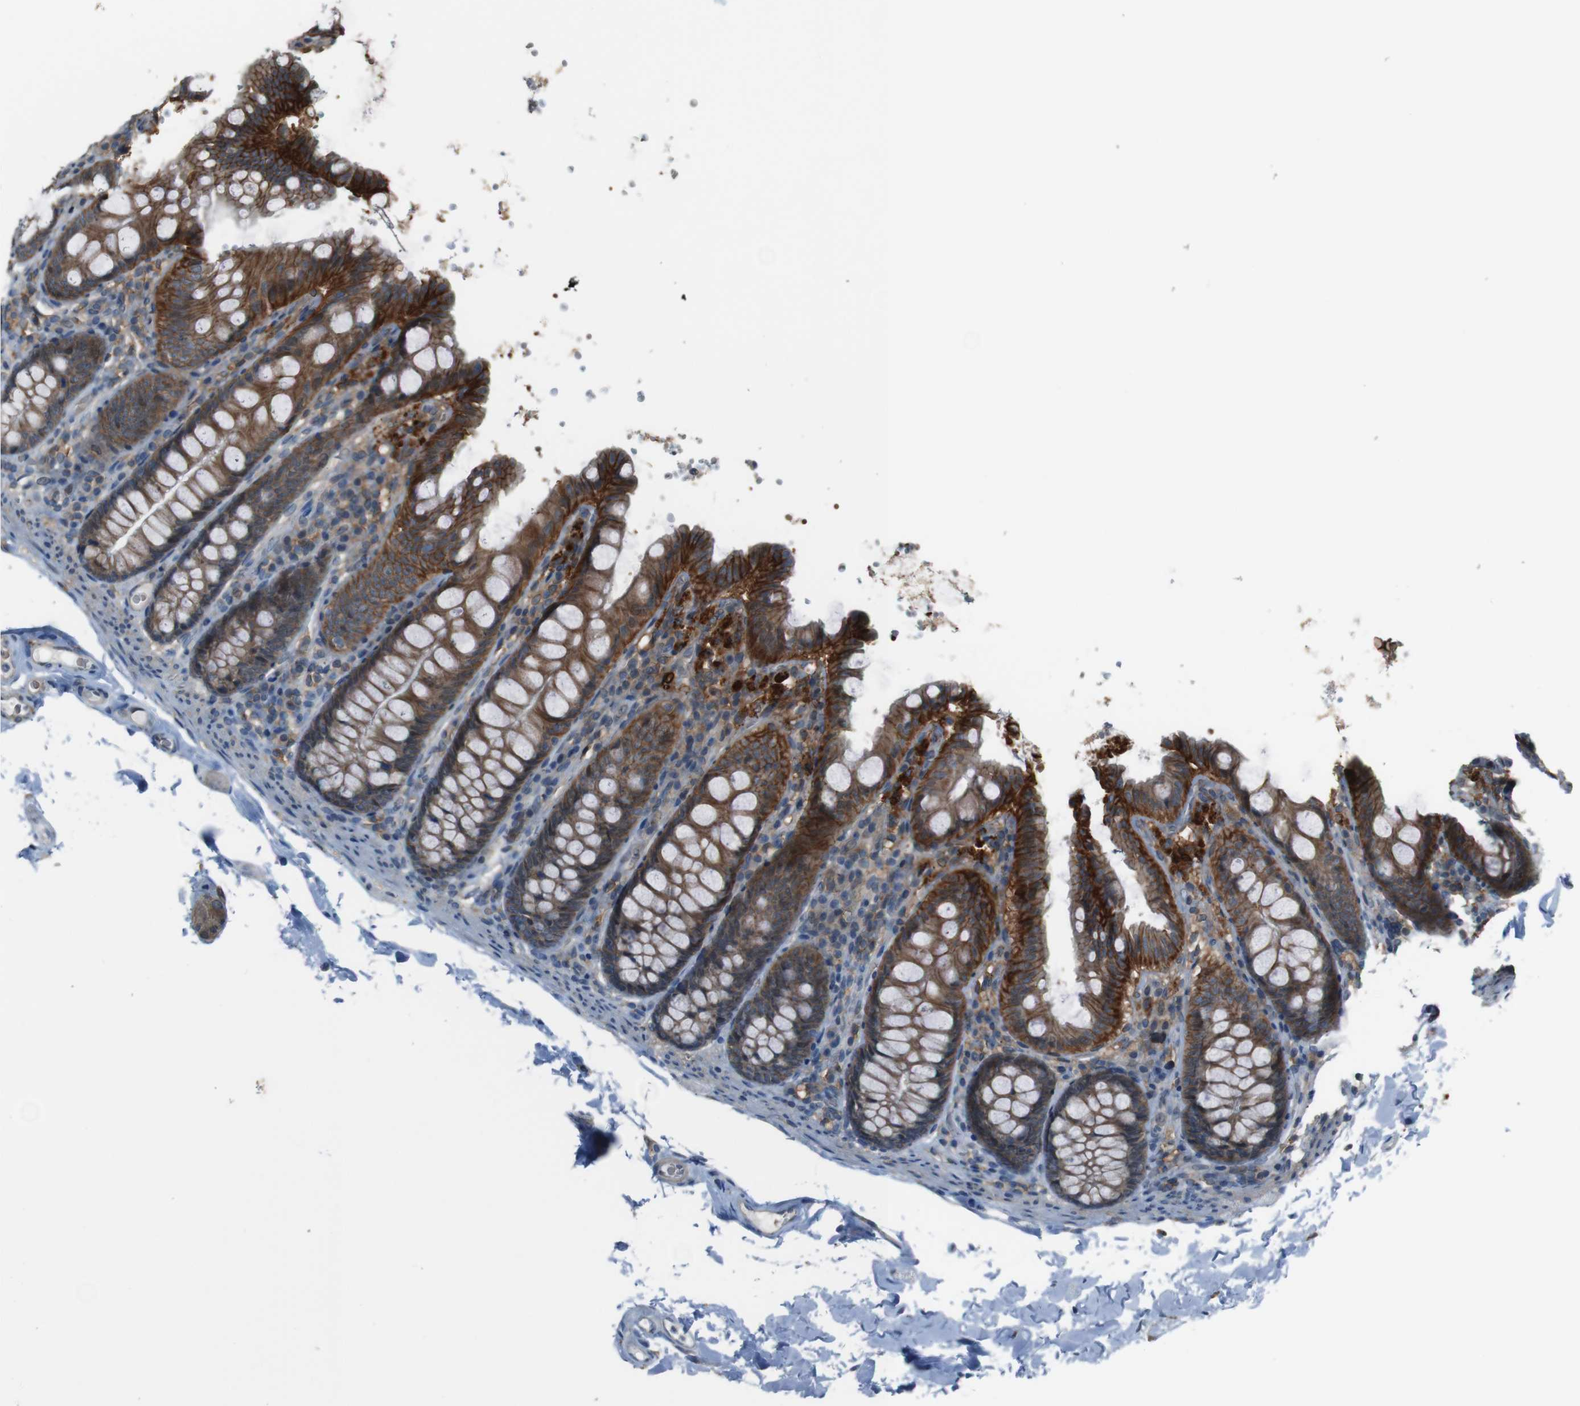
{"staining": {"intensity": "negative", "quantity": "none", "location": "none"}, "tissue": "colon", "cell_type": "Endothelial cells", "image_type": "normal", "snomed": [{"axis": "morphology", "description": "Normal tissue, NOS"}, {"axis": "topography", "description": "Colon"}], "caption": "An immunohistochemistry (IHC) histopathology image of unremarkable colon is shown. There is no staining in endothelial cells of colon. (Immunohistochemistry, brightfield microscopy, high magnification).", "gene": "ATP2B1", "patient": {"sex": "female", "age": 61}}